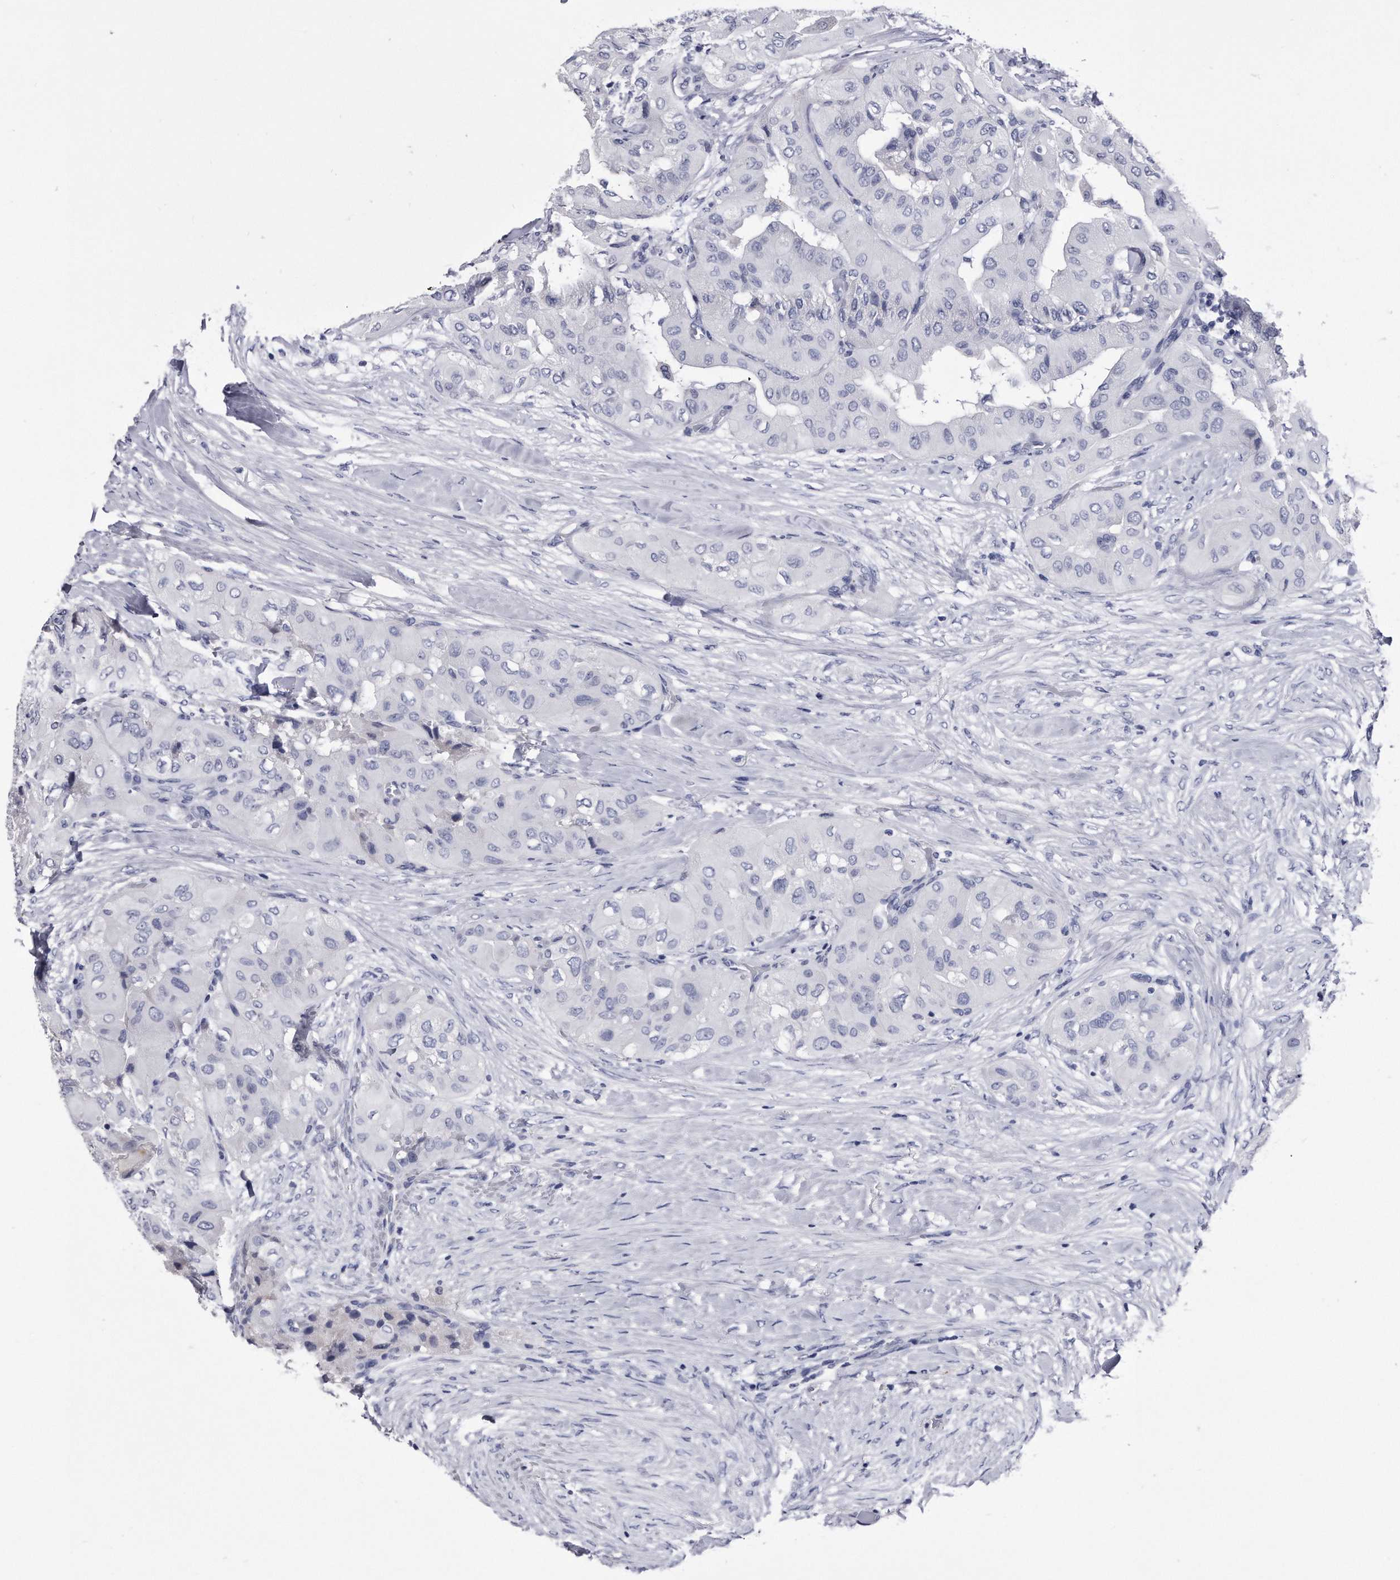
{"staining": {"intensity": "negative", "quantity": "none", "location": "none"}, "tissue": "thyroid cancer", "cell_type": "Tumor cells", "image_type": "cancer", "snomed": [{"axis": "morphology", "description": "Papillary adenocarcinoma, NOS"}, {"axis": "topography", "description": "Thyroid gland"}], "caption": "A histopathology image of human papillary adenocarcinoma (thyroid) is negative for staining in tumor cells. (IHC, brightfield microscopy, high magnification).", "gene": "KCTD8", "patient": {"sex": "female", "age": 59}}